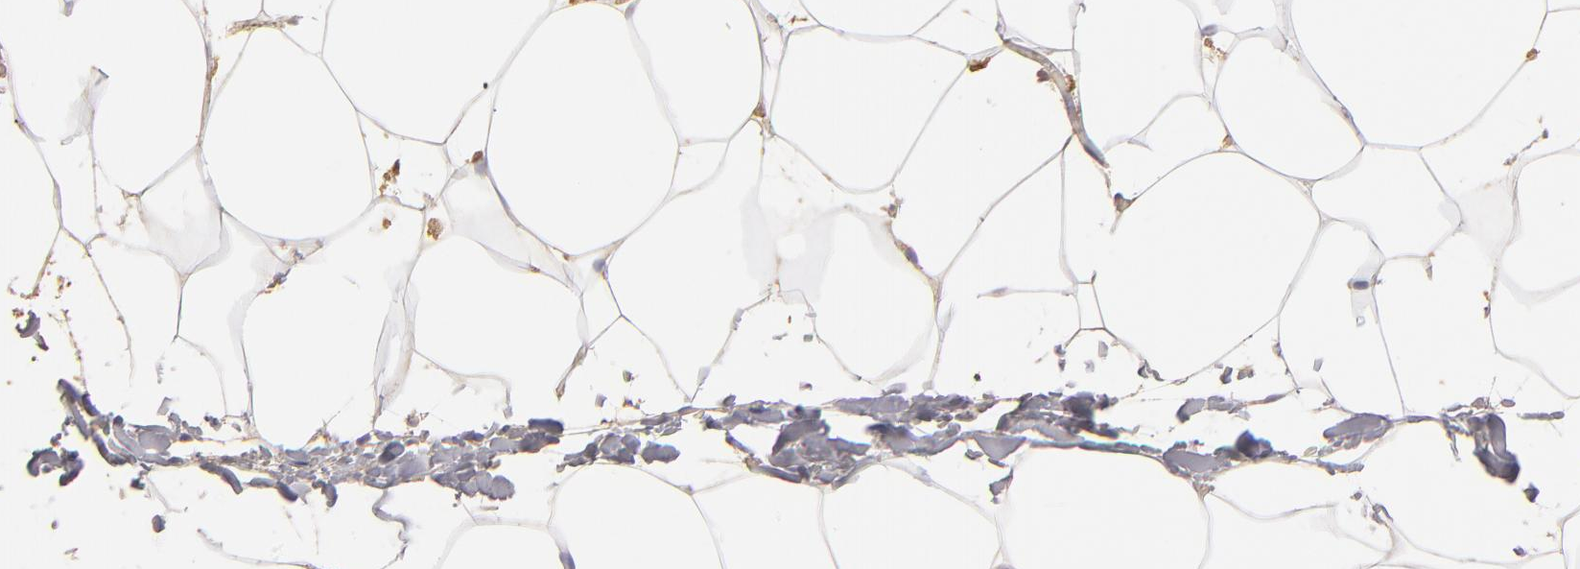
{"staining": {"intensity": "moderate", "quantity": "25%-75%", "location": "cytoplasmic/membranous"}, "tissue": "adipose tissue", "cell_type": "Adipocytes", "image_type": "normal", "snomed": [{"axis": "morphology", "description": "Normal tissue, NOS"}, {"axis": "morphology", "description": "Duct carcinoma"}, {"axis": "topography", "description": "Breast"}, {"axis": "topography", "description": "Adipose tissue"}], "caption": "Protein expression analysis of normal human adipose tissue reveals moderate cytoplasmic/membranous staining in about 25%-75% of adipocytes. (DAB = brown stain, brightfield microscopy at high magnification).", "gene": "ABCC4", "patient": {"sex": "female", "age": 37}}